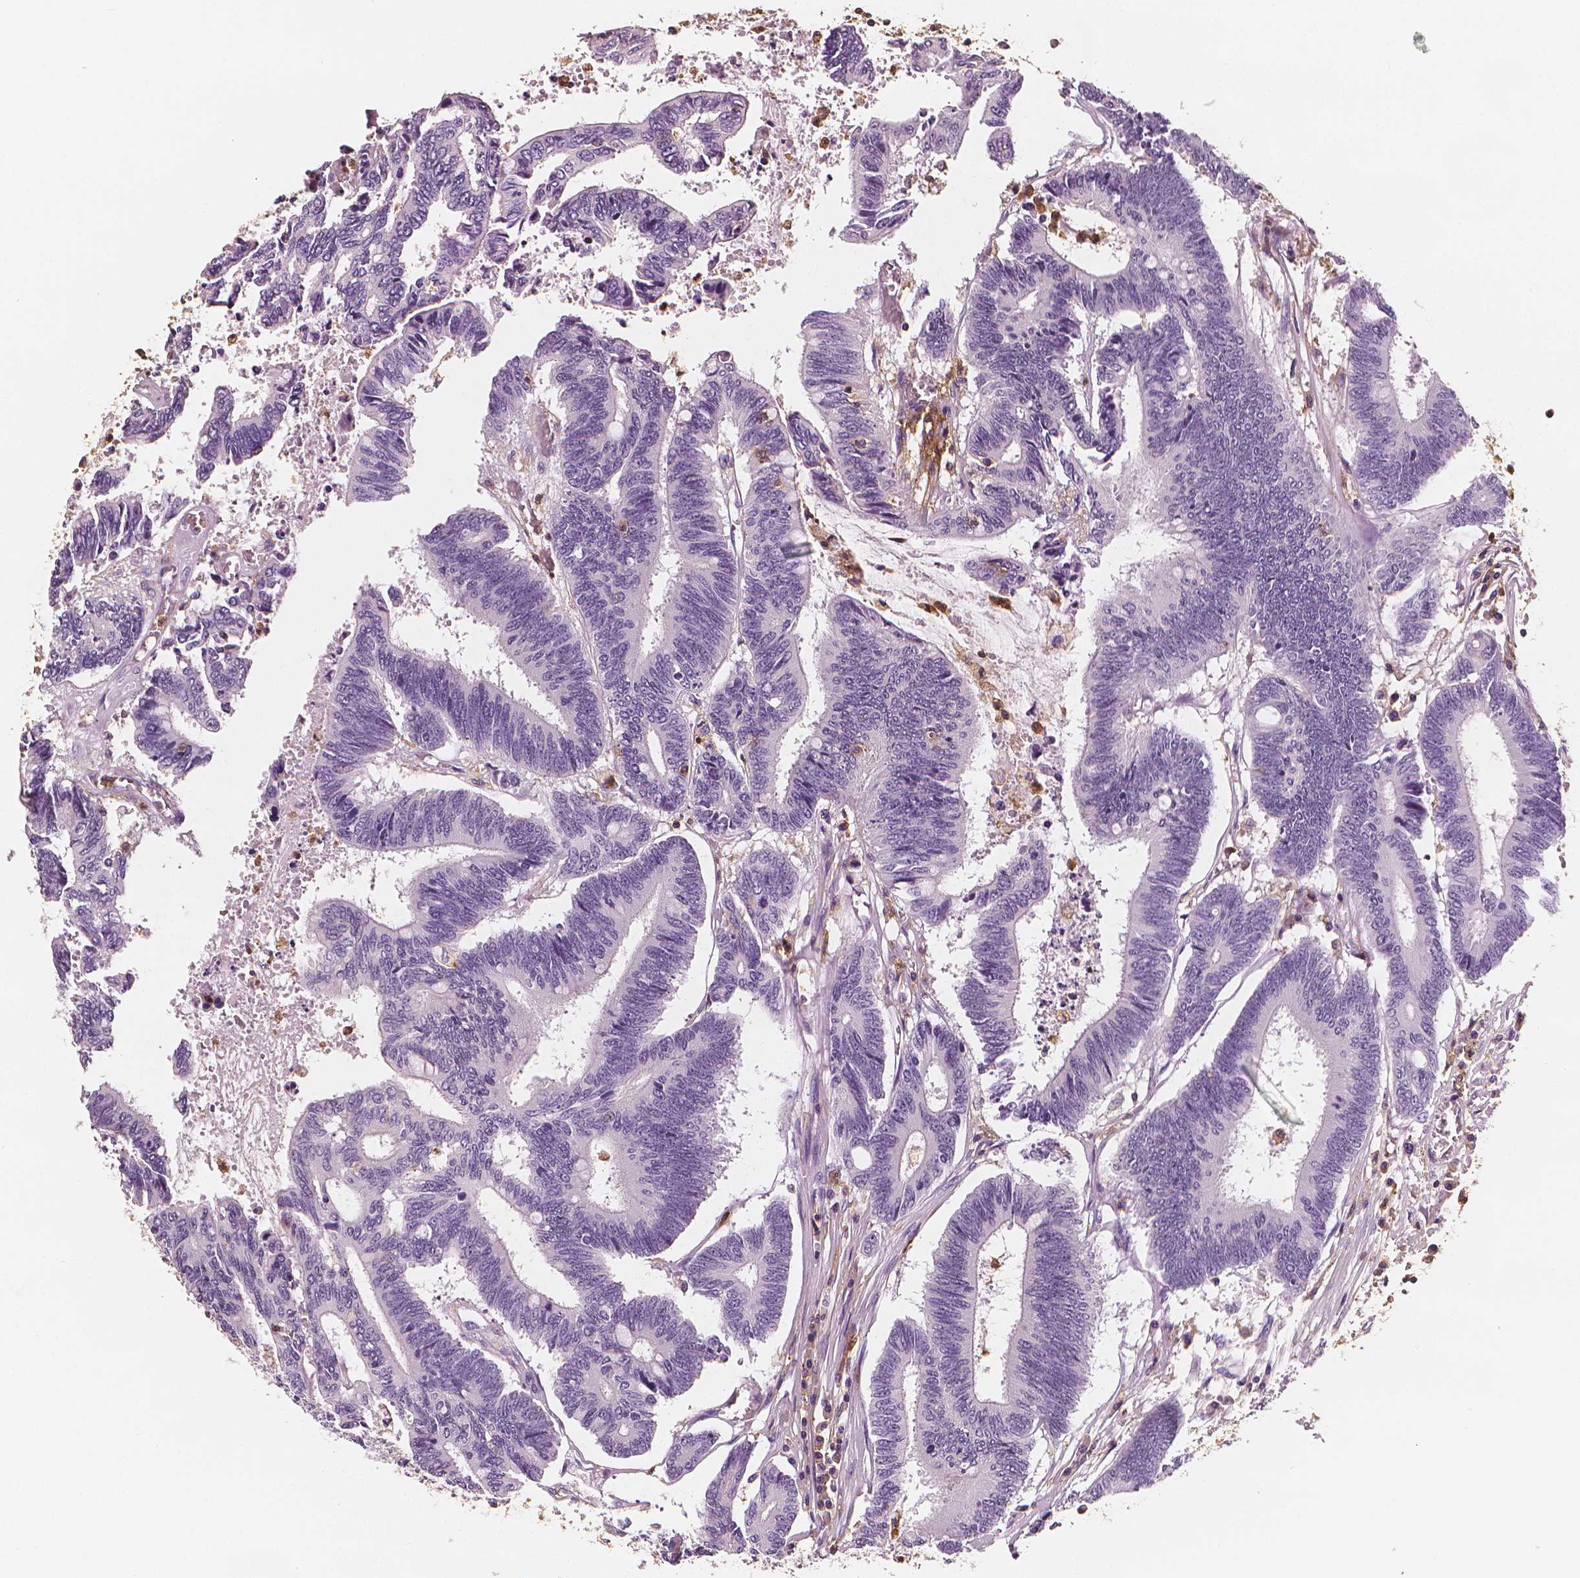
{"staining": {"intensity": "negative", "quantity": "none", "location": "none"}, "tissue": "colorectal cancer", "cell_type": "Tumor cells", "image_type": "cancer", "snomed": [{"axis": "morphology", "description": "Adenocarcinoma, NOS"}, {"axis": "topography", "description": "Rectum"}], "caption": "Immunohistochemistry of human colorectal cancer (adenocarcinoma) displays no staining in tumor cells. The staining was performed using DAB (3,3'-diaminobenzidine) to visualize the protein expression in brown, while the nuclei were stained in blue with hematoxylin (Magnification: 20x).", "gene": "PTPRC", "patient": {"sex": "male", "age": 54}}